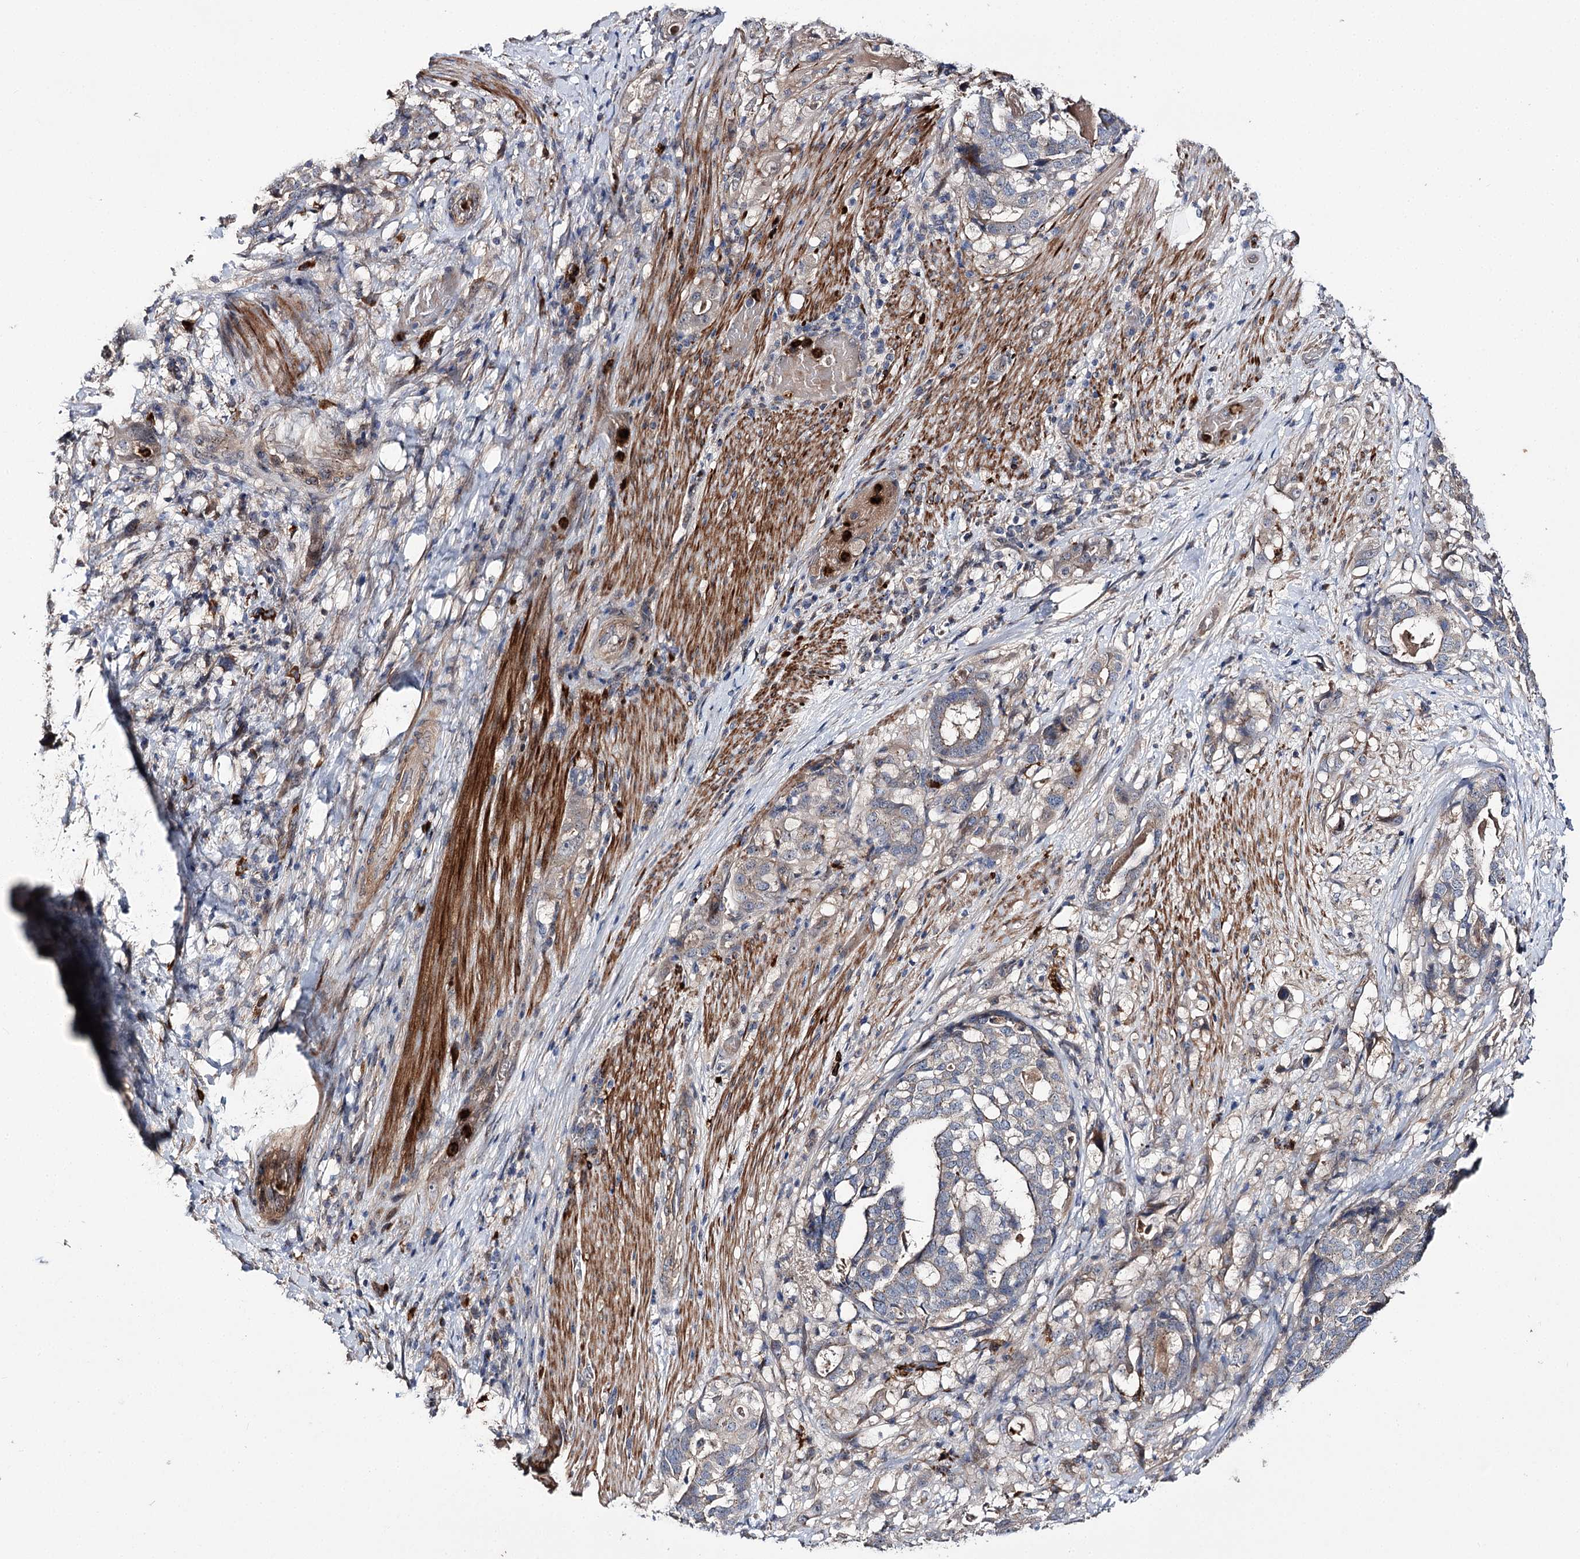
{"staining": {"intensity": "negative", "quantity": "none", "location": "none"}, "tissue": "stomach cancer", "cell_type": "Tumor cells", "image_type": "cancer", "snomed": [{"axis": "morphology", "description": "Adenocarcinoma, NOS"}, {"axis": "topography", "description": "Stomach"}], "caption": "IHC of stomach cancer shows no positivity in tumor cells.", "gene": "MINDY3", "patient": {"sex": "male", "age": 48}}